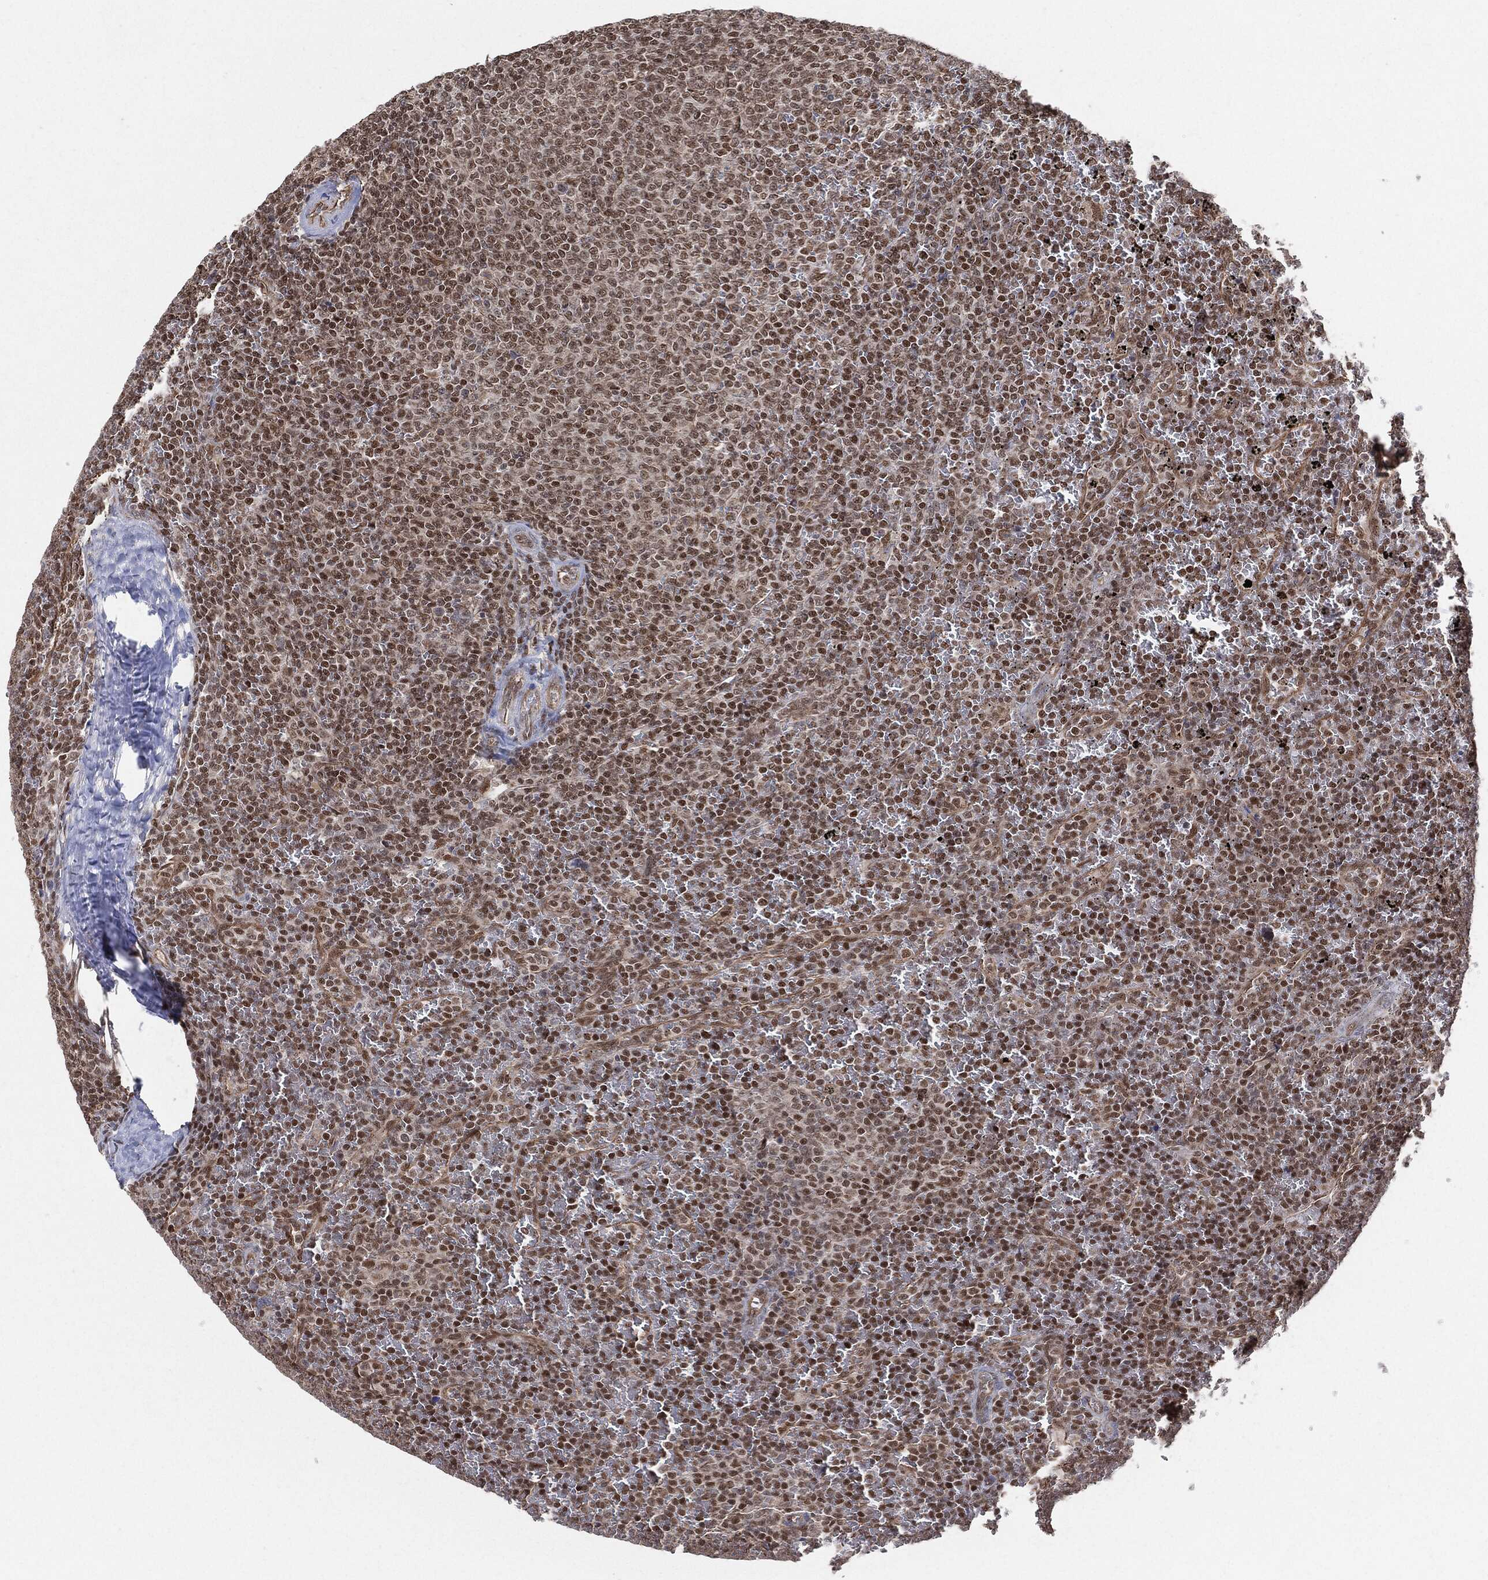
{"staining": {"intensity": "strong", "quantity": "25%-75%", "location": "nuclear"}, "tissue": "lymphoma", "cell_type": "Tumor cells", "image_type": "cancer", "snomed": [{"axis": "morphology", "description": "Malignant lymphoma, non-Hodgkin's type, Low grade"}, {"axis": "topography", "description": "Spleen"}], "caption": "Immunohistochemistry micrograph of neoplastic tissue: human malignant lymphoma, non-Hodgkin's type (low-grade) stained using IHC demonstrates high levels of strong protein expression localized specifically in the nuclear of tumor cells, appearing as a nuclear brown color.", "gene": "TP53RK", "patient": {"sex": "female", "age": 77}}